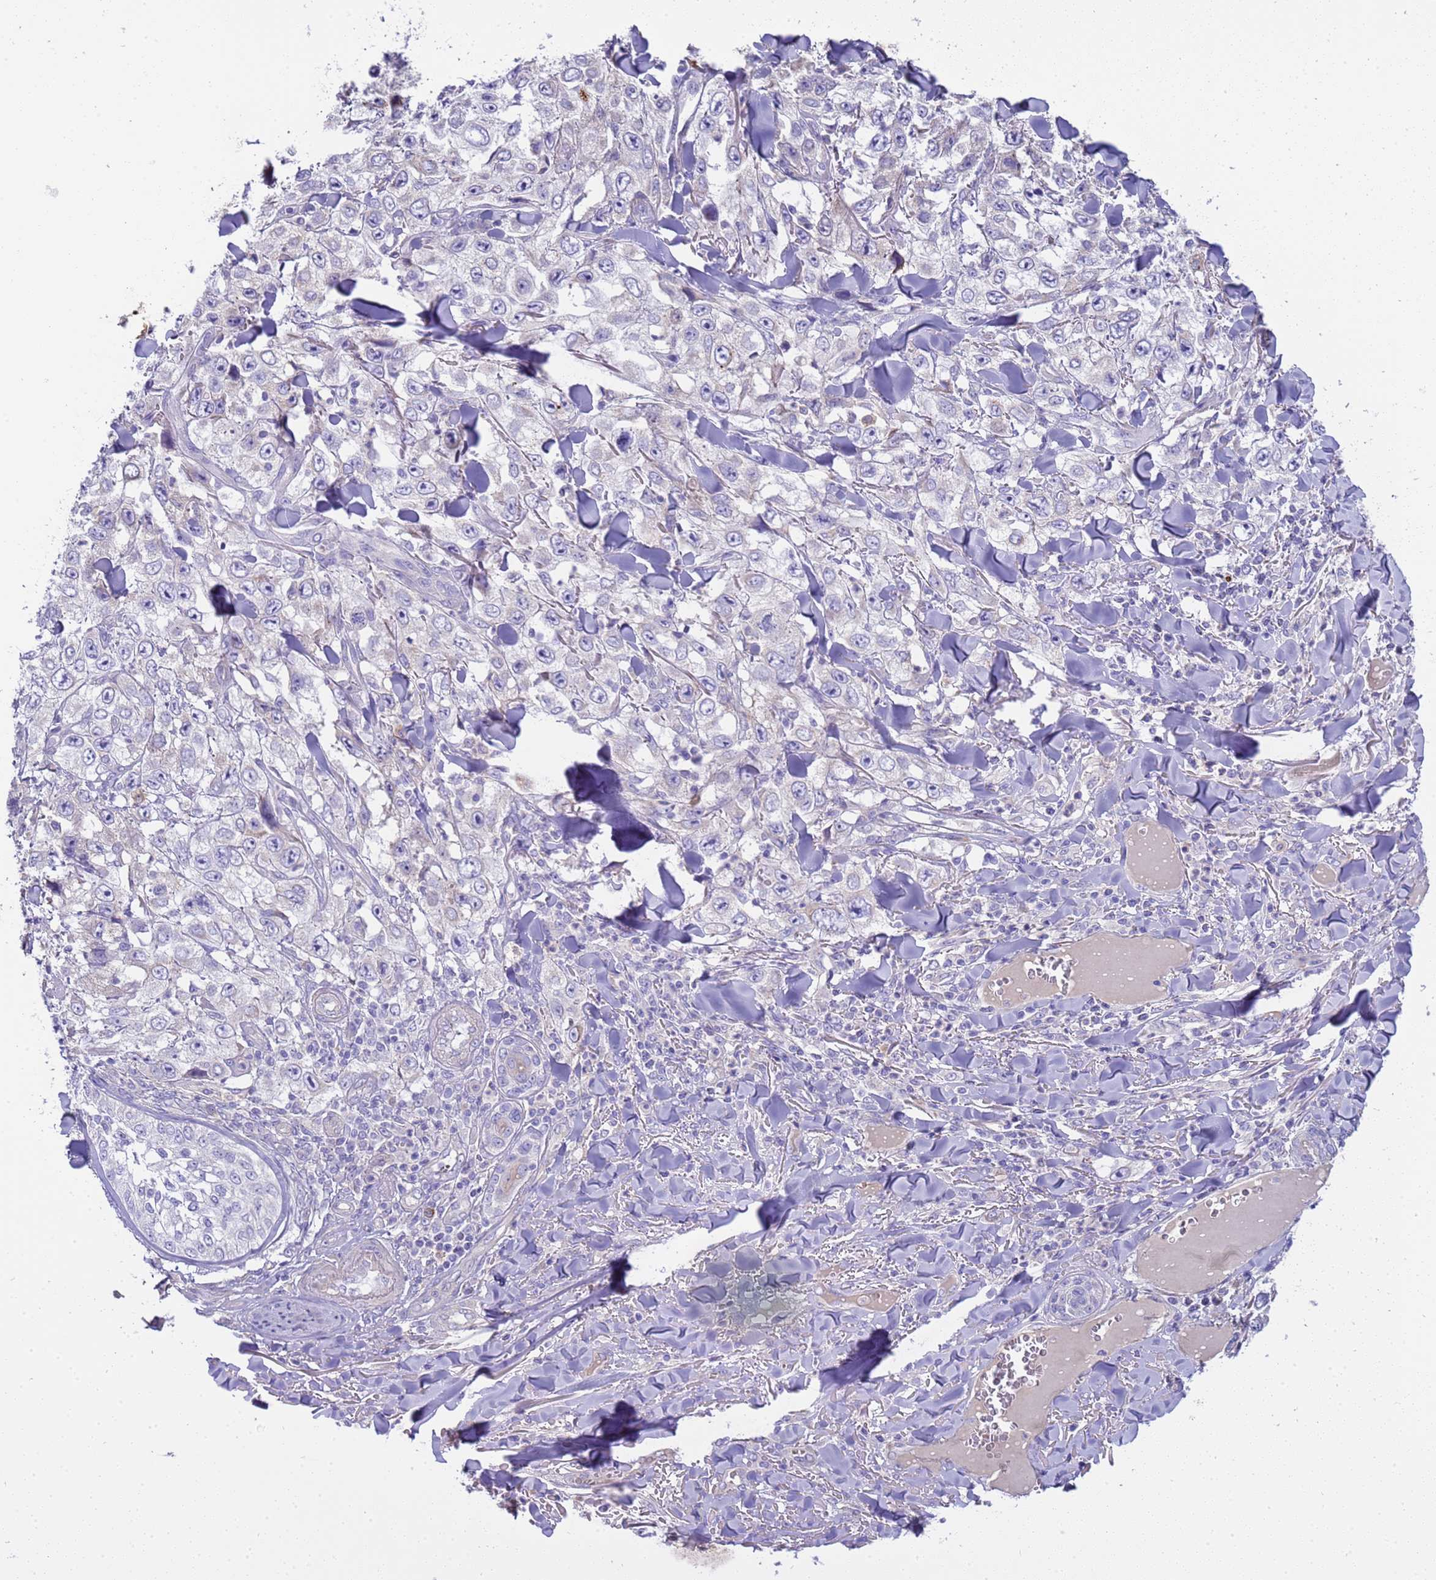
{"staining": {"intensity": "negative", "quantity": "none", "location": "none"}, "tissue": "skin cancer", "cell_type": "Tumor cells", "image_type": "cancer", "snomed": [{"axis": "morphology", "description": "Squamous cell carcinoma, NOS"}, {"axis": "topography", "description": "Skin"}], "caption": "This histopathology image is of skin squamous cell carcinoma stained with immunohistochemistry to label a protein in brown with the nuclei are counter-stained blue. There is no staining in tumor cells.", "gene": "RIPPLY2", "patient": {"sex": "male", "age": 82}}